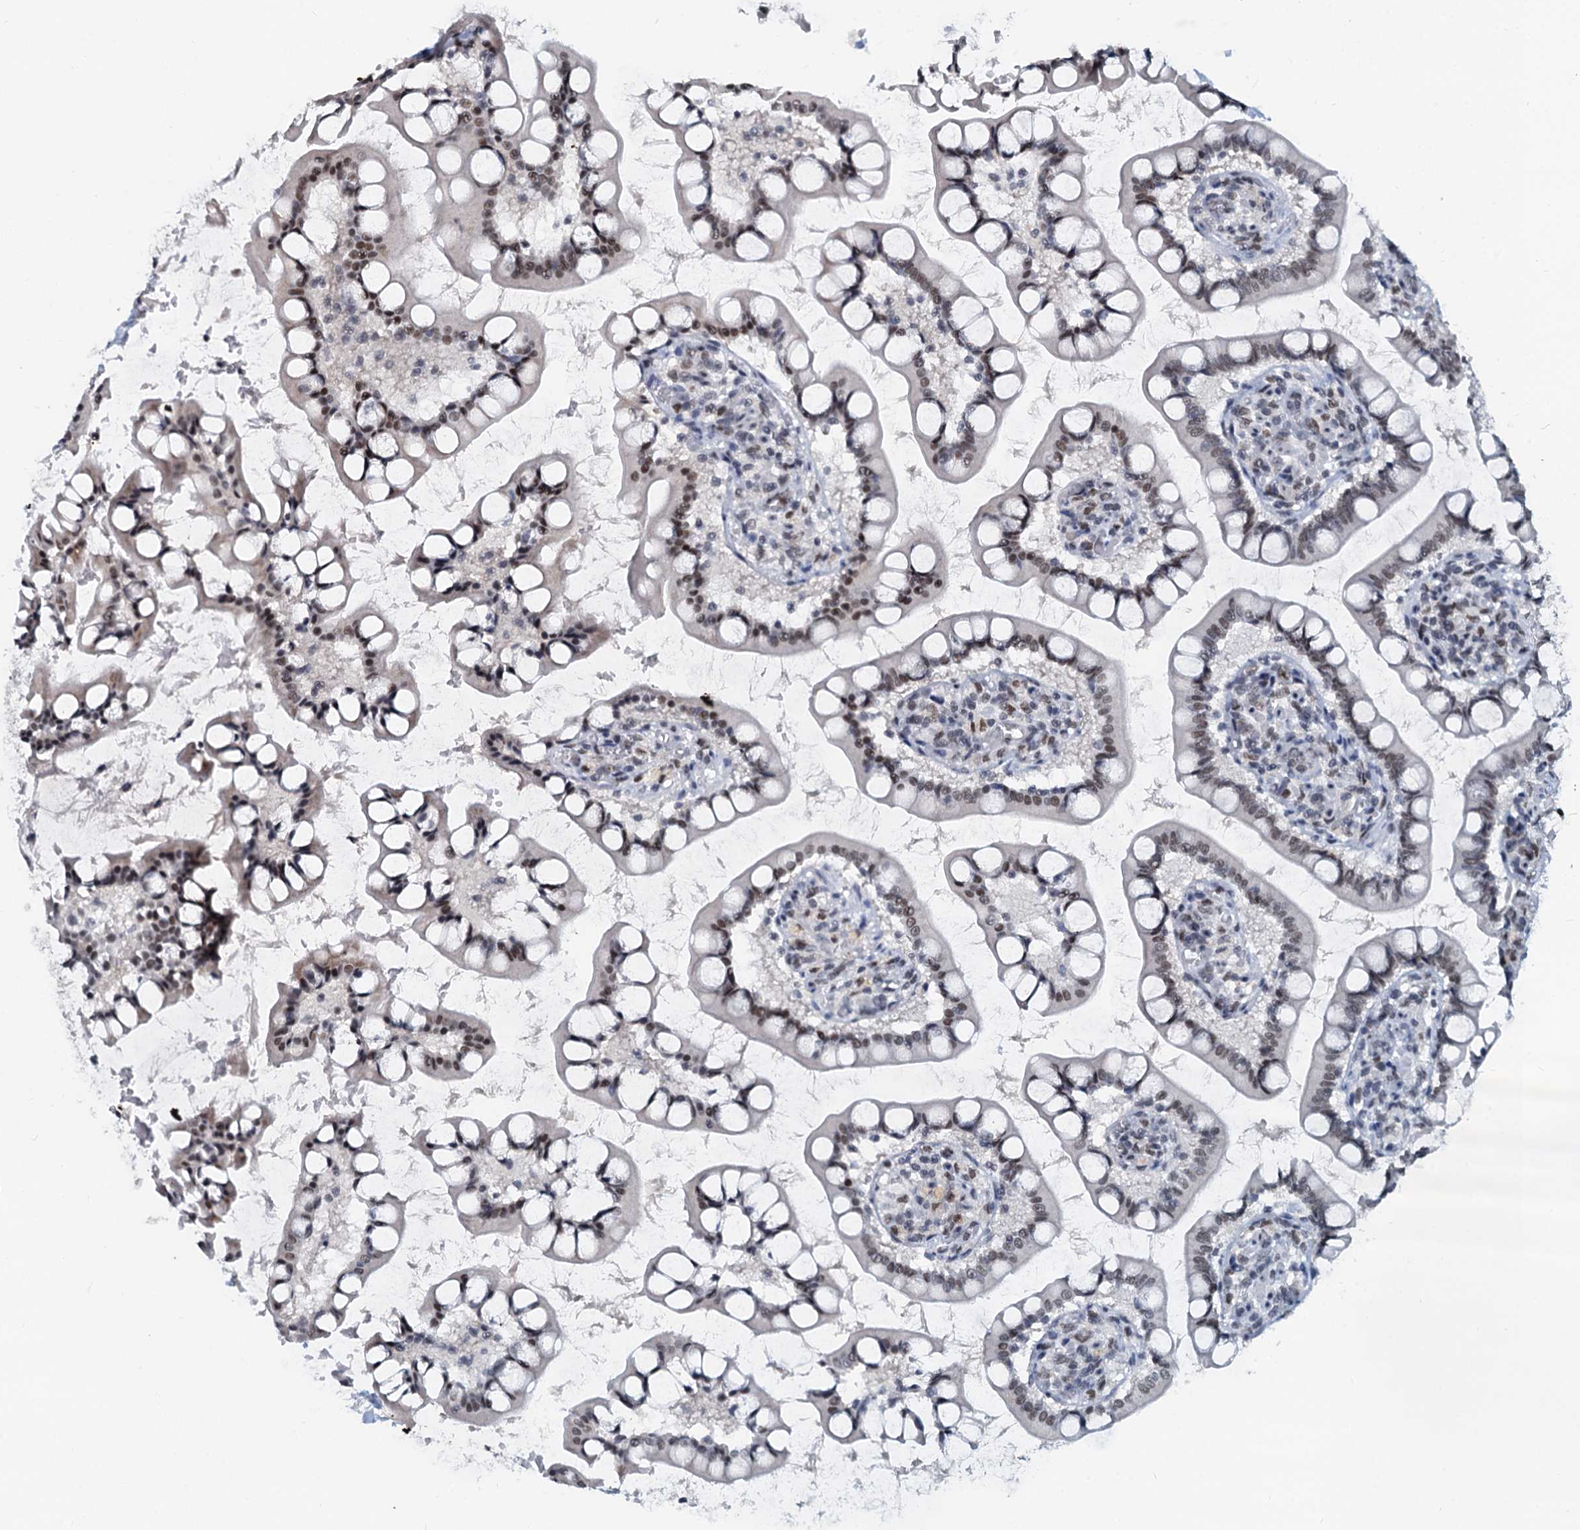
{"staining": {"intensity": "moderate", "quantity": ">75%", "location": "nuclear"}, "tissue": "small intestine", "cell_type": "Glandular cells", "image_type": "normal", "snomed": [{"axis": "morphology", "description": "Normal tissue, NOS"}, {"axis": "topography", "description": "Small intestine"}], "caption": "The immunohistochemical stain highlights moderate nuclear positivity in glandular cells of unremarkable small intestine.", "gene": "SNRPD1", "patient": {"sex": "male", "age": 52}}